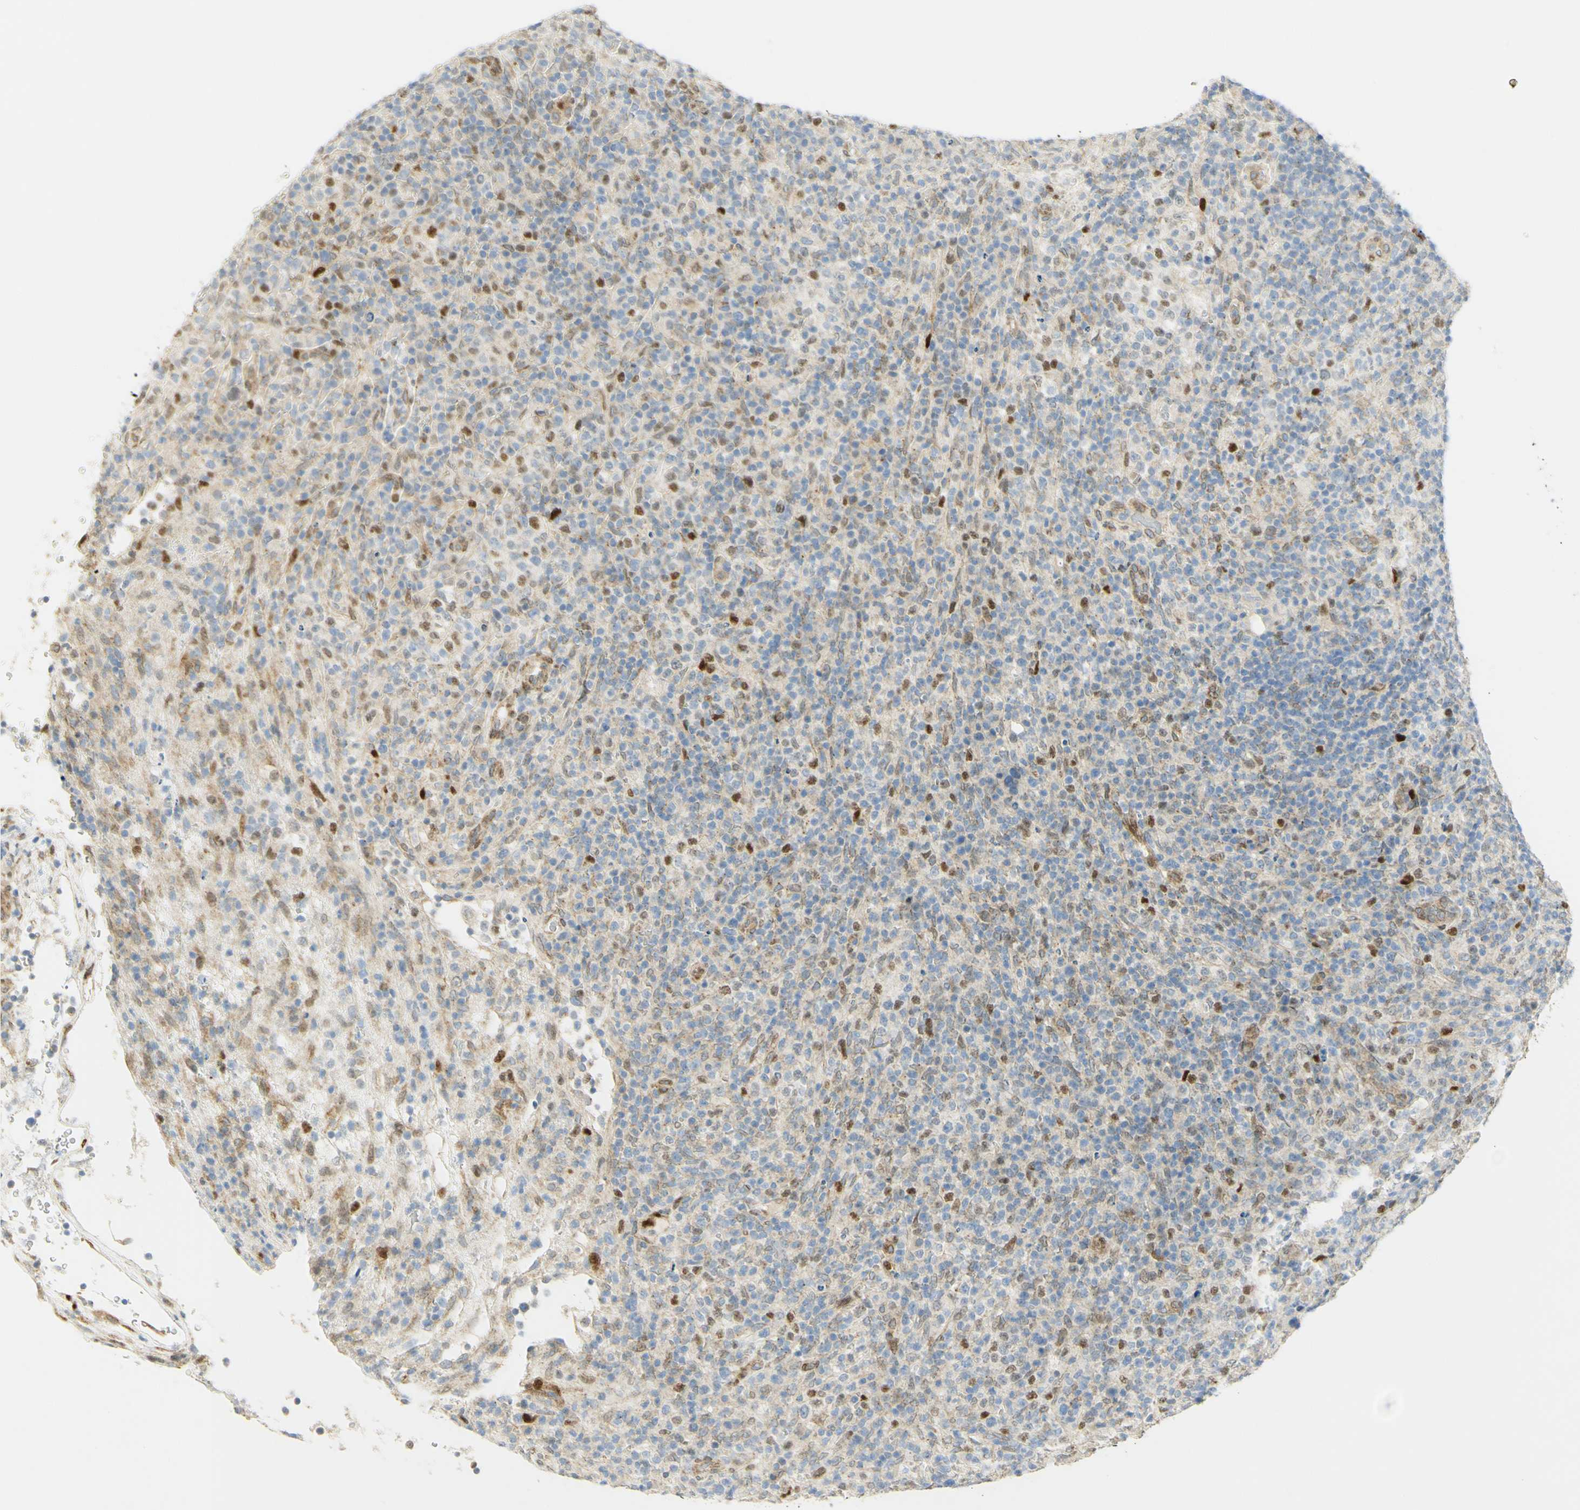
{"staining": {"intensity": "moderate", "quantity": "25%-75%", "location": "nuclear"}, "tissue": "lymphoma", "cell_type": "Tumor cells", "image_type": "cancer", "snomed": [{"axis": "morphology", "description": "Malignant lymphoma, non-Hodgkin's type, High grade"}, {"axis": "topography", "description": "Lymph node"}], "caption": "Lymphoma stained with a protein marker shows moderate staining in tumor cells.", "gene": "E2F1", "patient": {"sex": "female", "age": 76}}